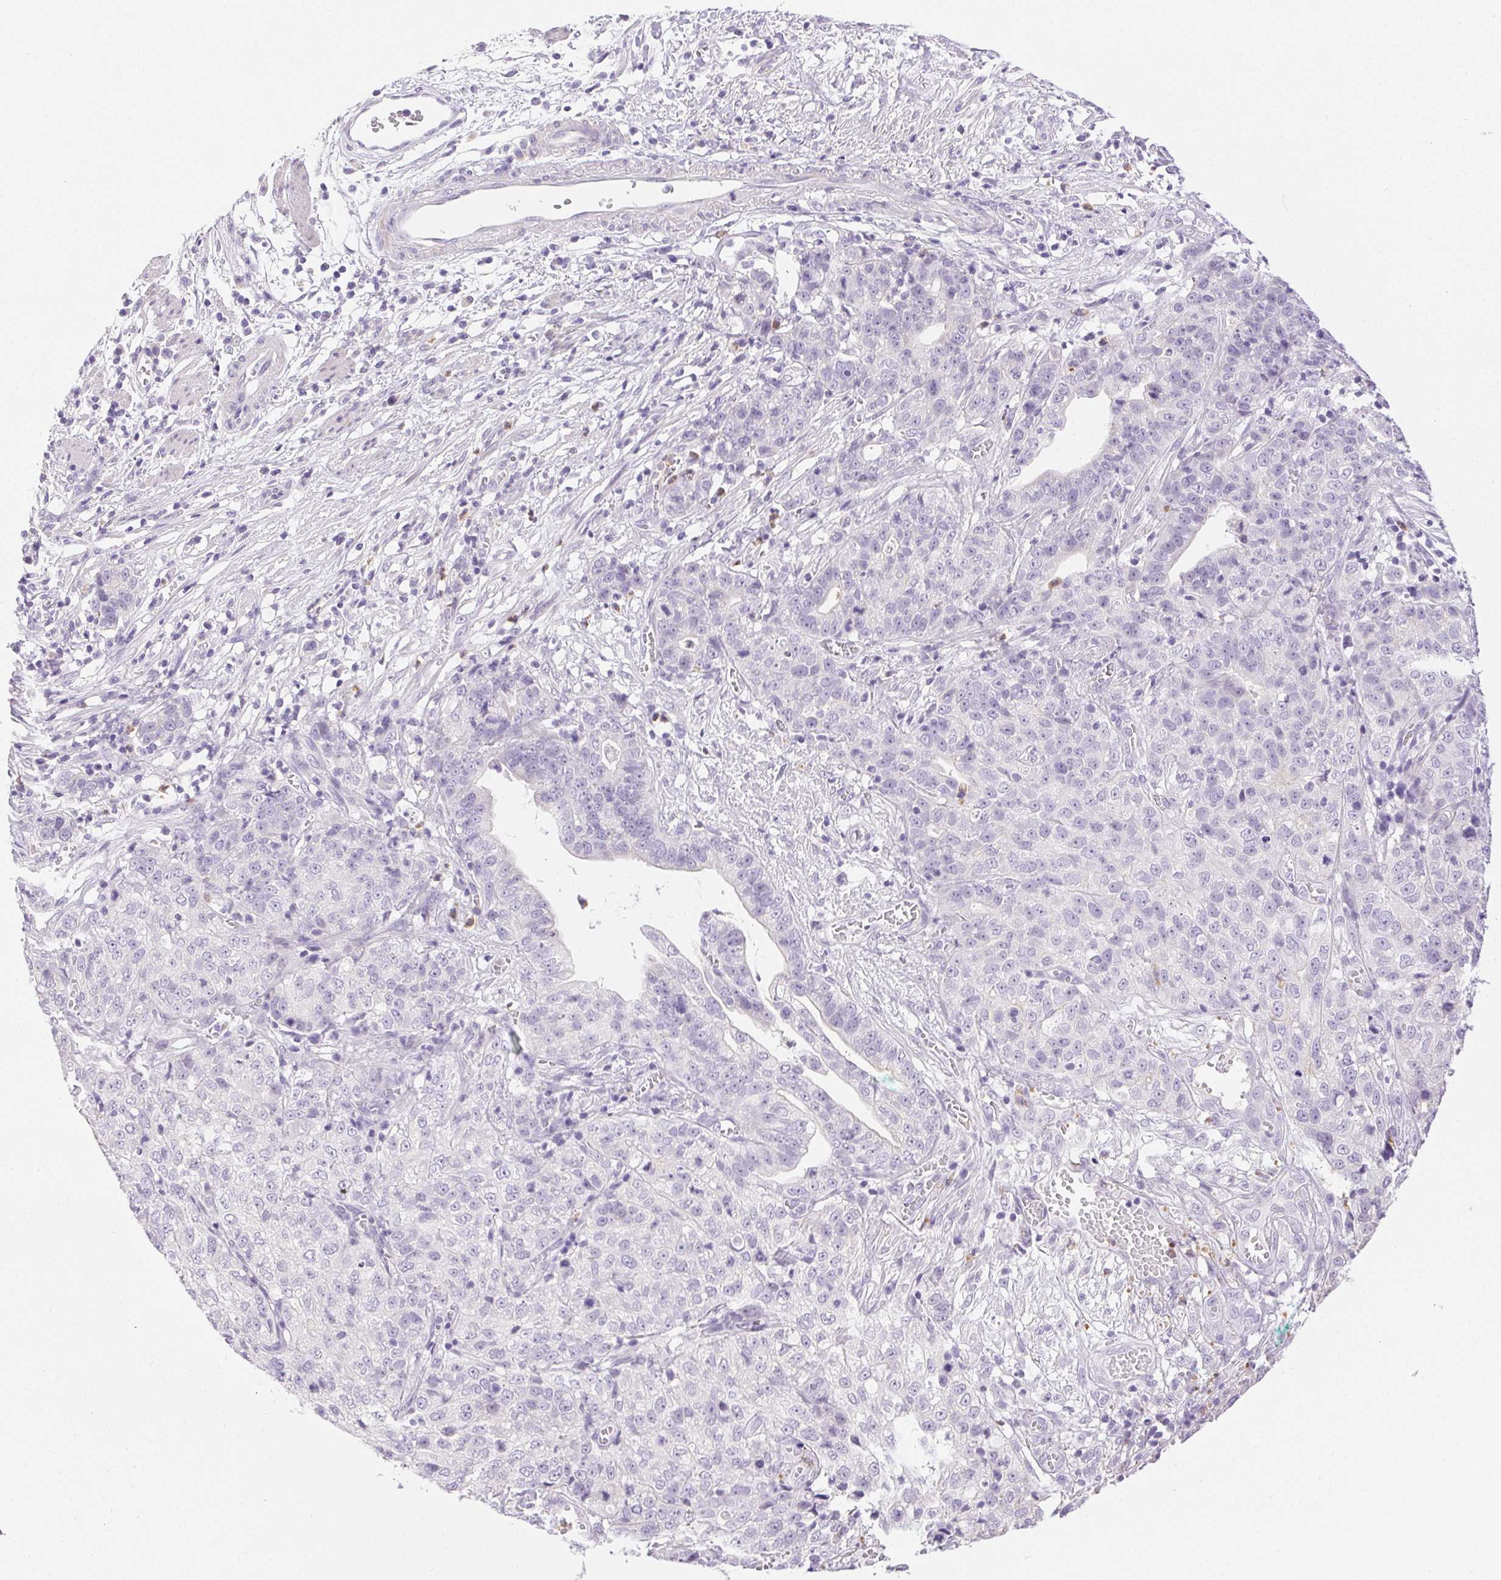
{"staining": {"intensity": "negative", "quantity": "none", "location": "none"}, "tissue": "stomach cancer", "cell_type": "Tumor cells", "image_type": "cancer", "snomed": [{"axis": "morphology", "description": "Adenocarcinoma, NOS"}, {"axis": "topography", "description": "Stomach, upper"}], "caption": "An IHC image of stomach adenocarcinoma is shown. There is no staining in tumor cells of stomach adenocarcinoma. (DAB immunohistochemistry (IHC) with hematoxylin counter stain).", "gene": "EMX2", "patient": {"sex": "female", "age": 67}}